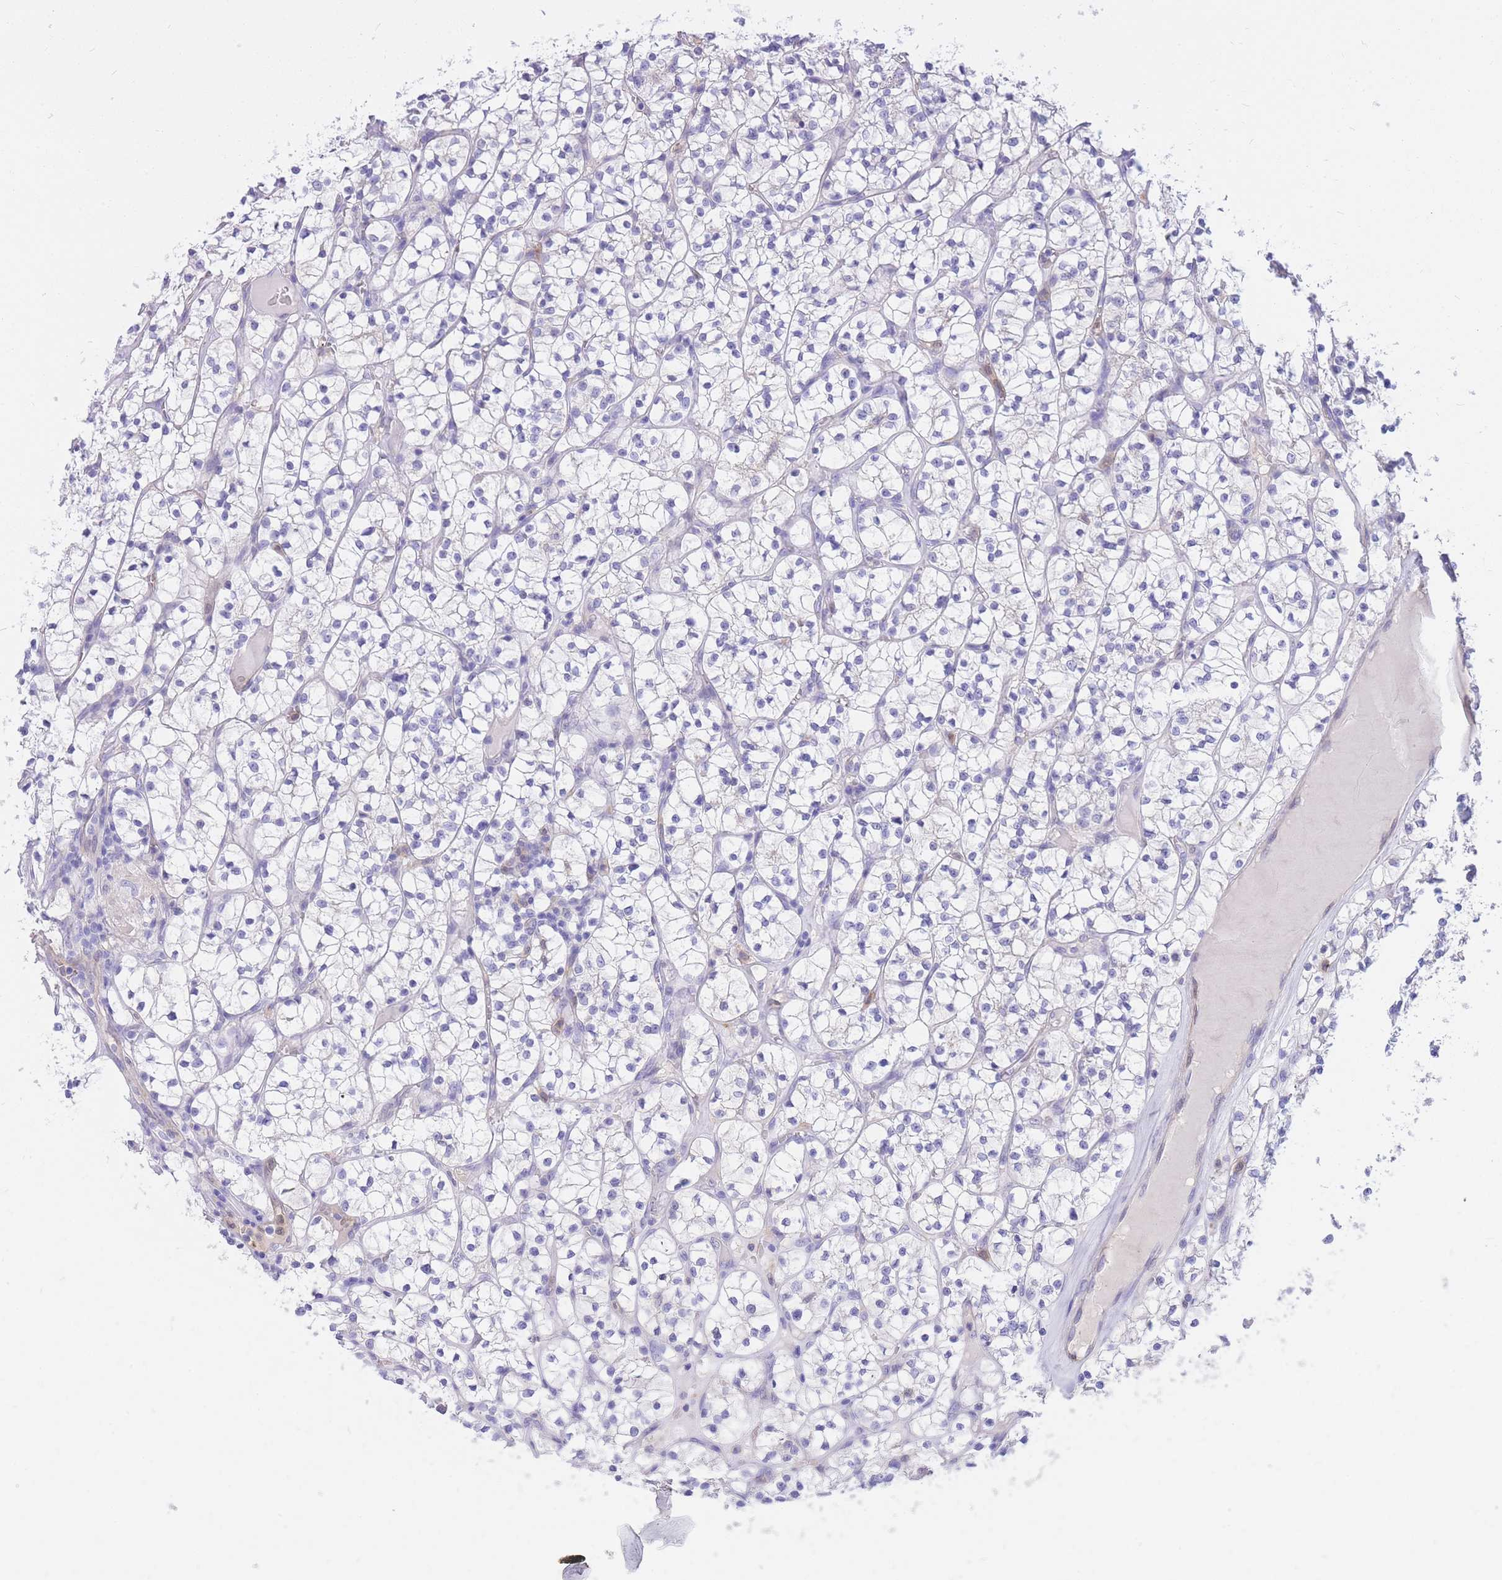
{"staining": {"intensity": "negative", "quantity": "none", "location": "none"}, "tissue": "renal cancer", "cell_type": "Tumor cells", "image_type": "cancer", "snomed": [{"axis": "morphology", "description": "Adenocarcinoma, NOS"}, {"axis": "topography", "description": "Kidney"}], "caption": "The IHC image has no significant staining in tumor cells of renal cancer (adenocarcinoma) tissue.", "gene": "SULT1A1", "patient": {"sex": "female", "age": 64}}